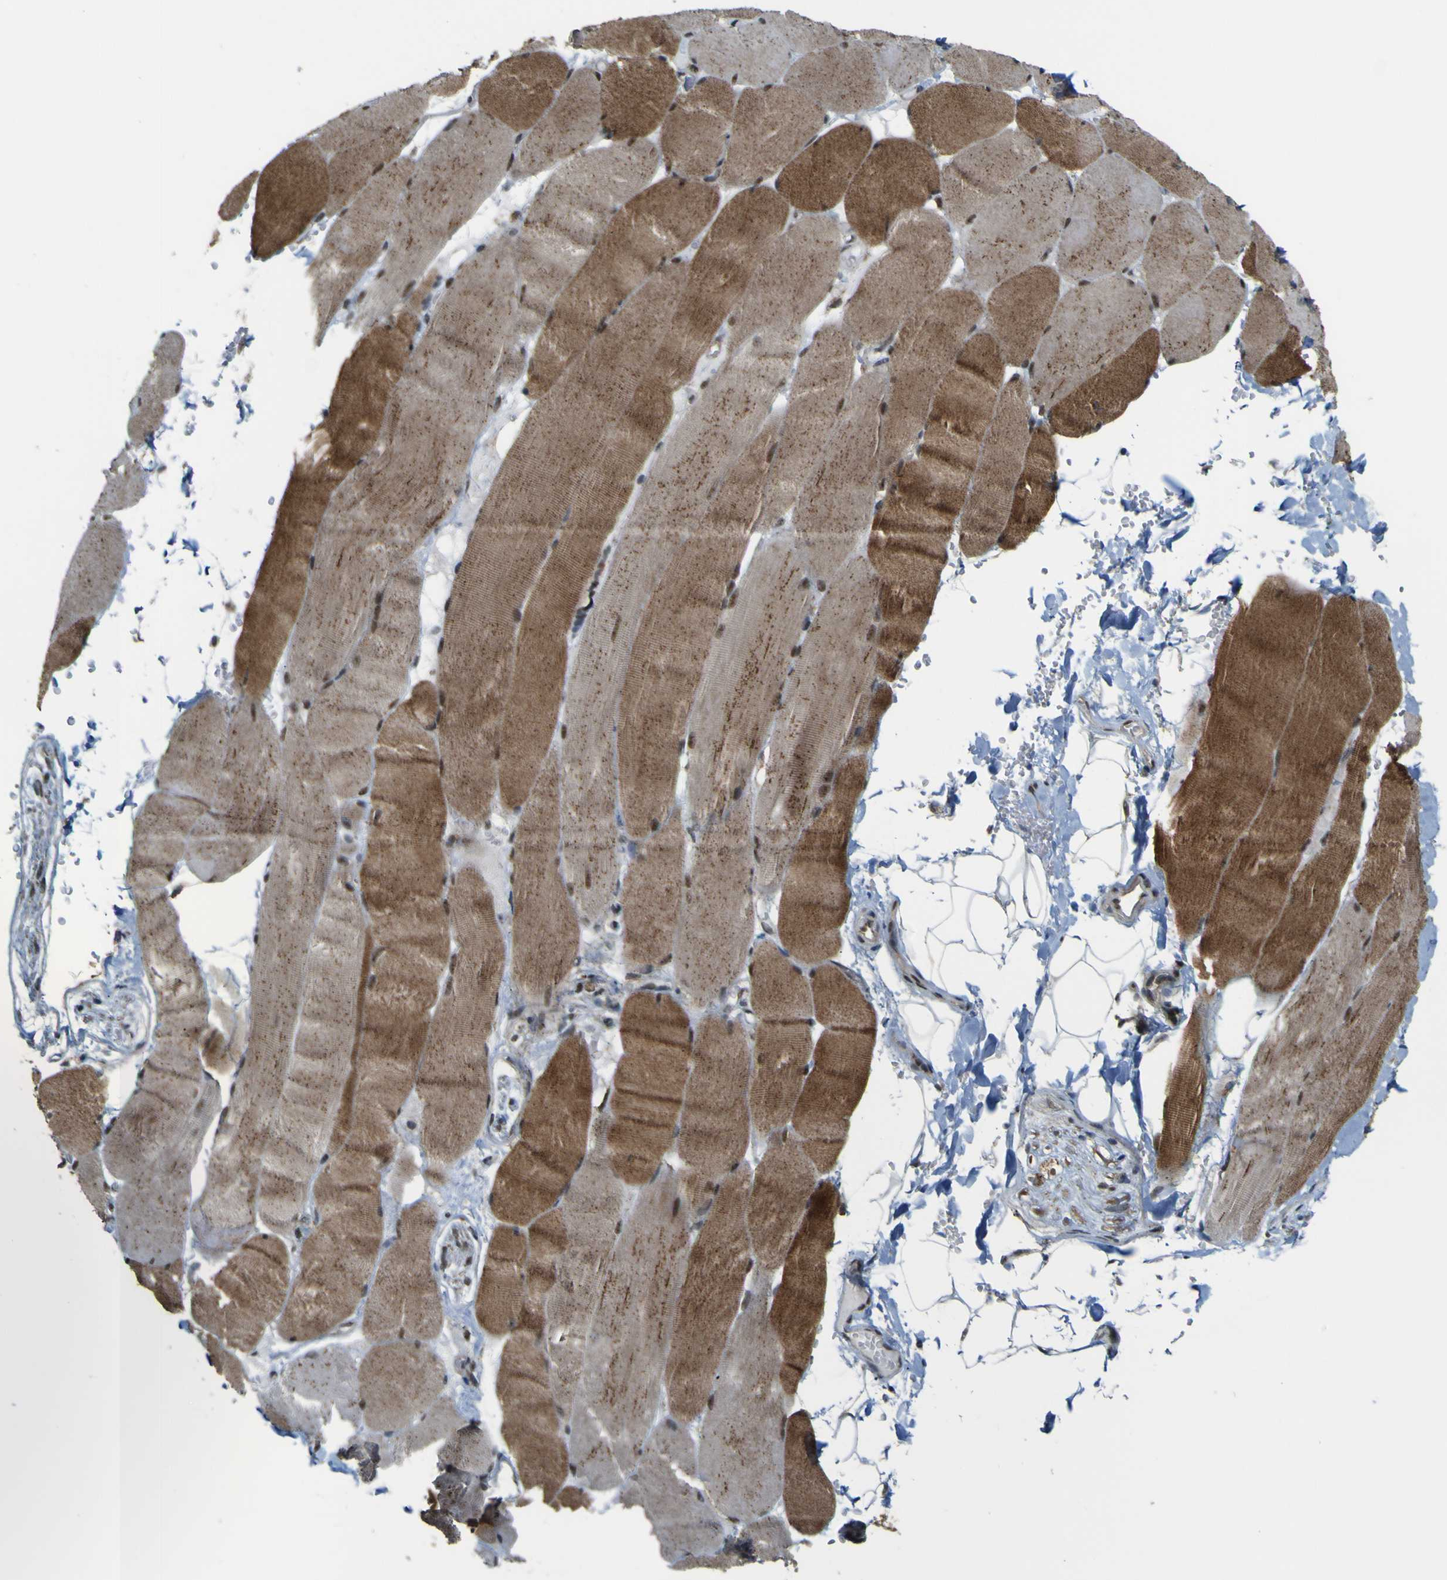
{"staining": {"intensity": "strong", "quantity": ">75%", "location": "cytoplasmic/membranous"}, "tissue": "skeletal muscle", "cell_type": "Myocytes", "image_type": "normal", "snomed": [{"axis": "morphology", "description": "Normal tissue, NOS"}, {"axis": "topography", "description": "Skin"}, {"axis": "topography", "description": "Skeletal muscle"}], "caption": "Brown immunohistochemical staining in benign skeletal muscle displays strong cytoplasmic/membranous expression in approximately >75% of myocytes.", "gene": "ACBD5", "patient": {"sex": "male", "age": 83}}